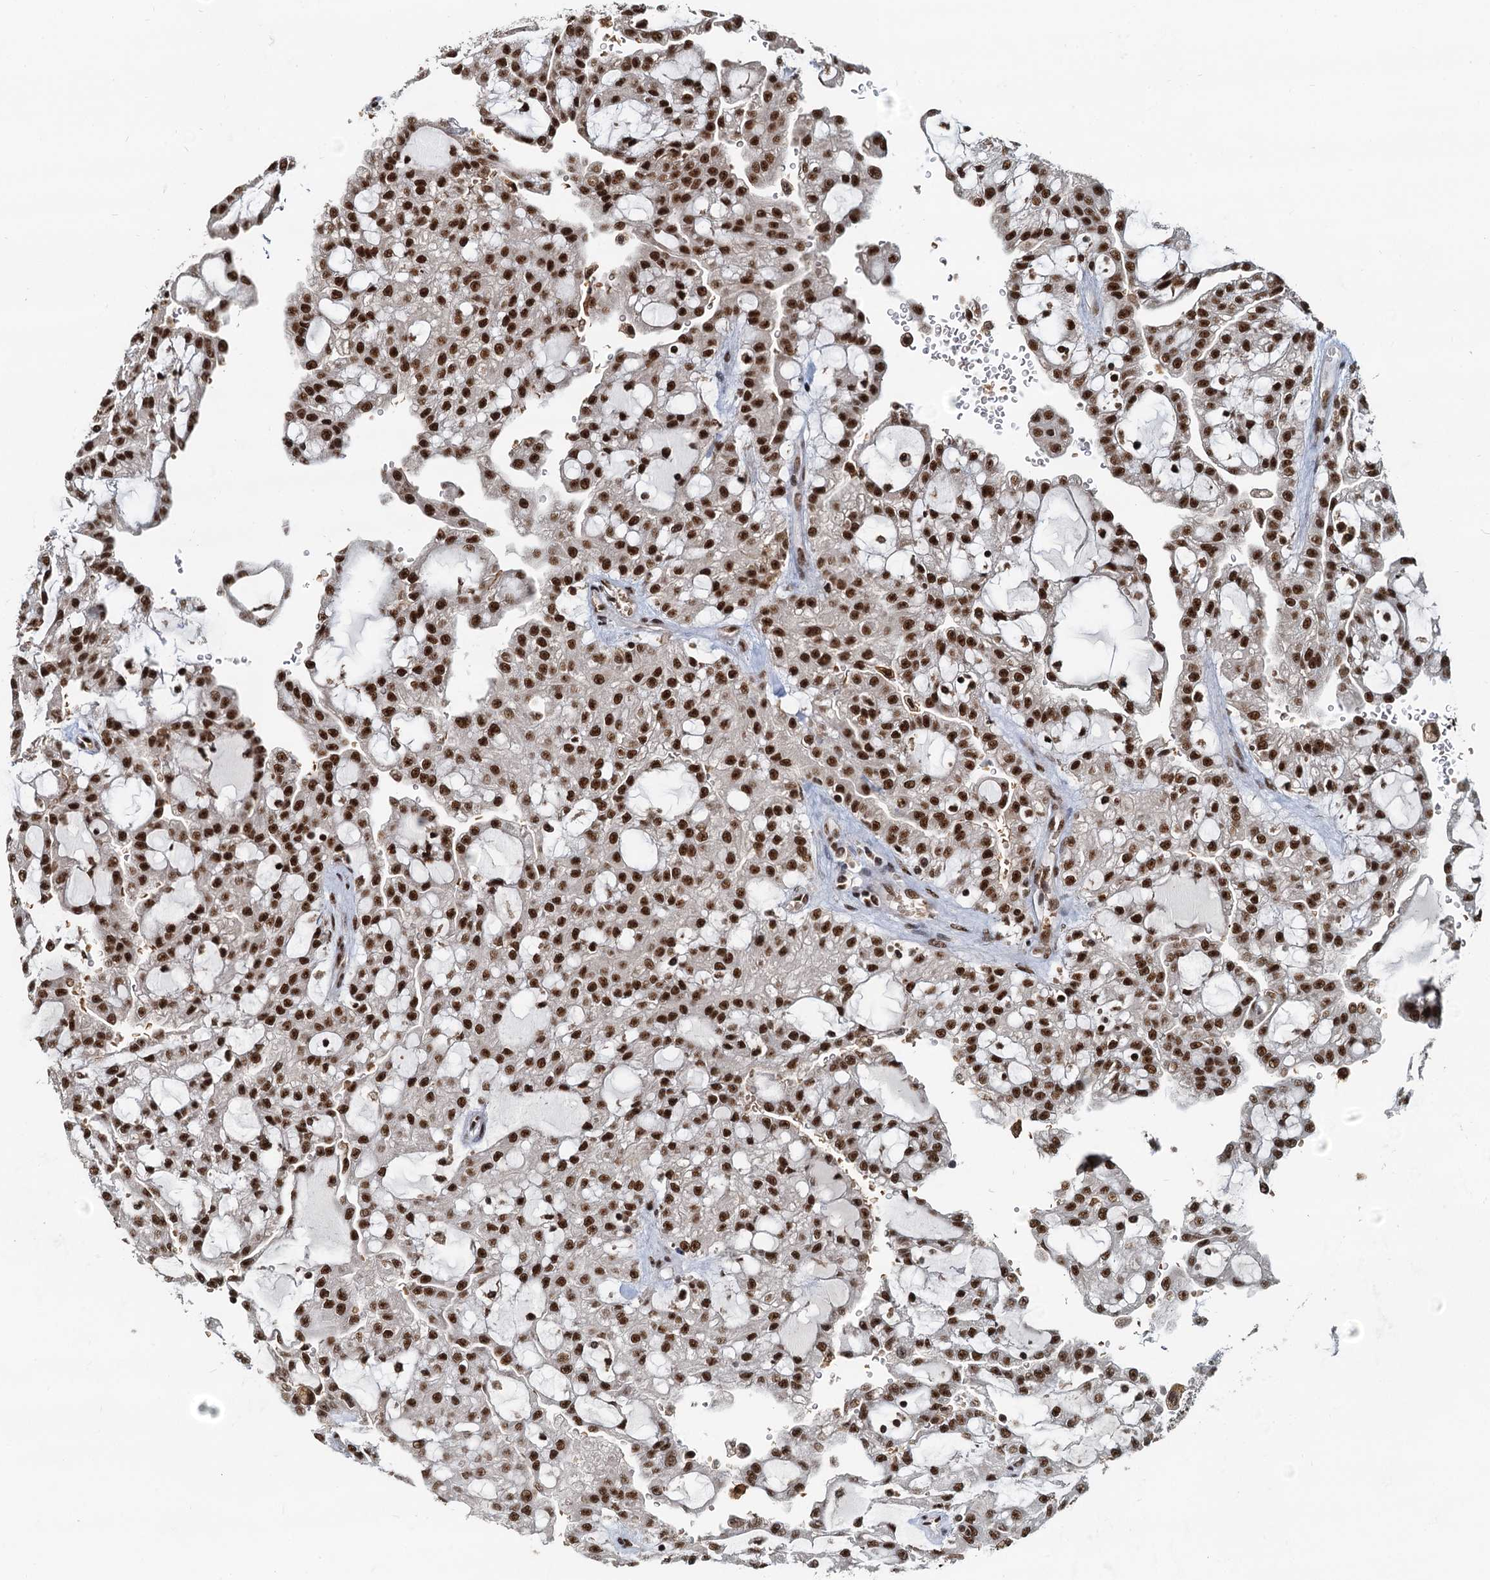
{"staining": {"intensity": "strong", "quantity": ">75%", "location": "nuclear"}, "tissue": "renal cancer", "cell_type": "Tumor cells", "image_type": "cancer", "snomed": [{"axis": "morphology", "description": "Adenocarcinoma, NOS"}, {"axis": "topography", "description": "Kidney"}], "caption": "A high amount of strong nuclear positivity is seen in about >75% of tumor cells in renal cancer tissue.", "gene": "RSRC2", "patient": {"sex": "male", "age": 63}}